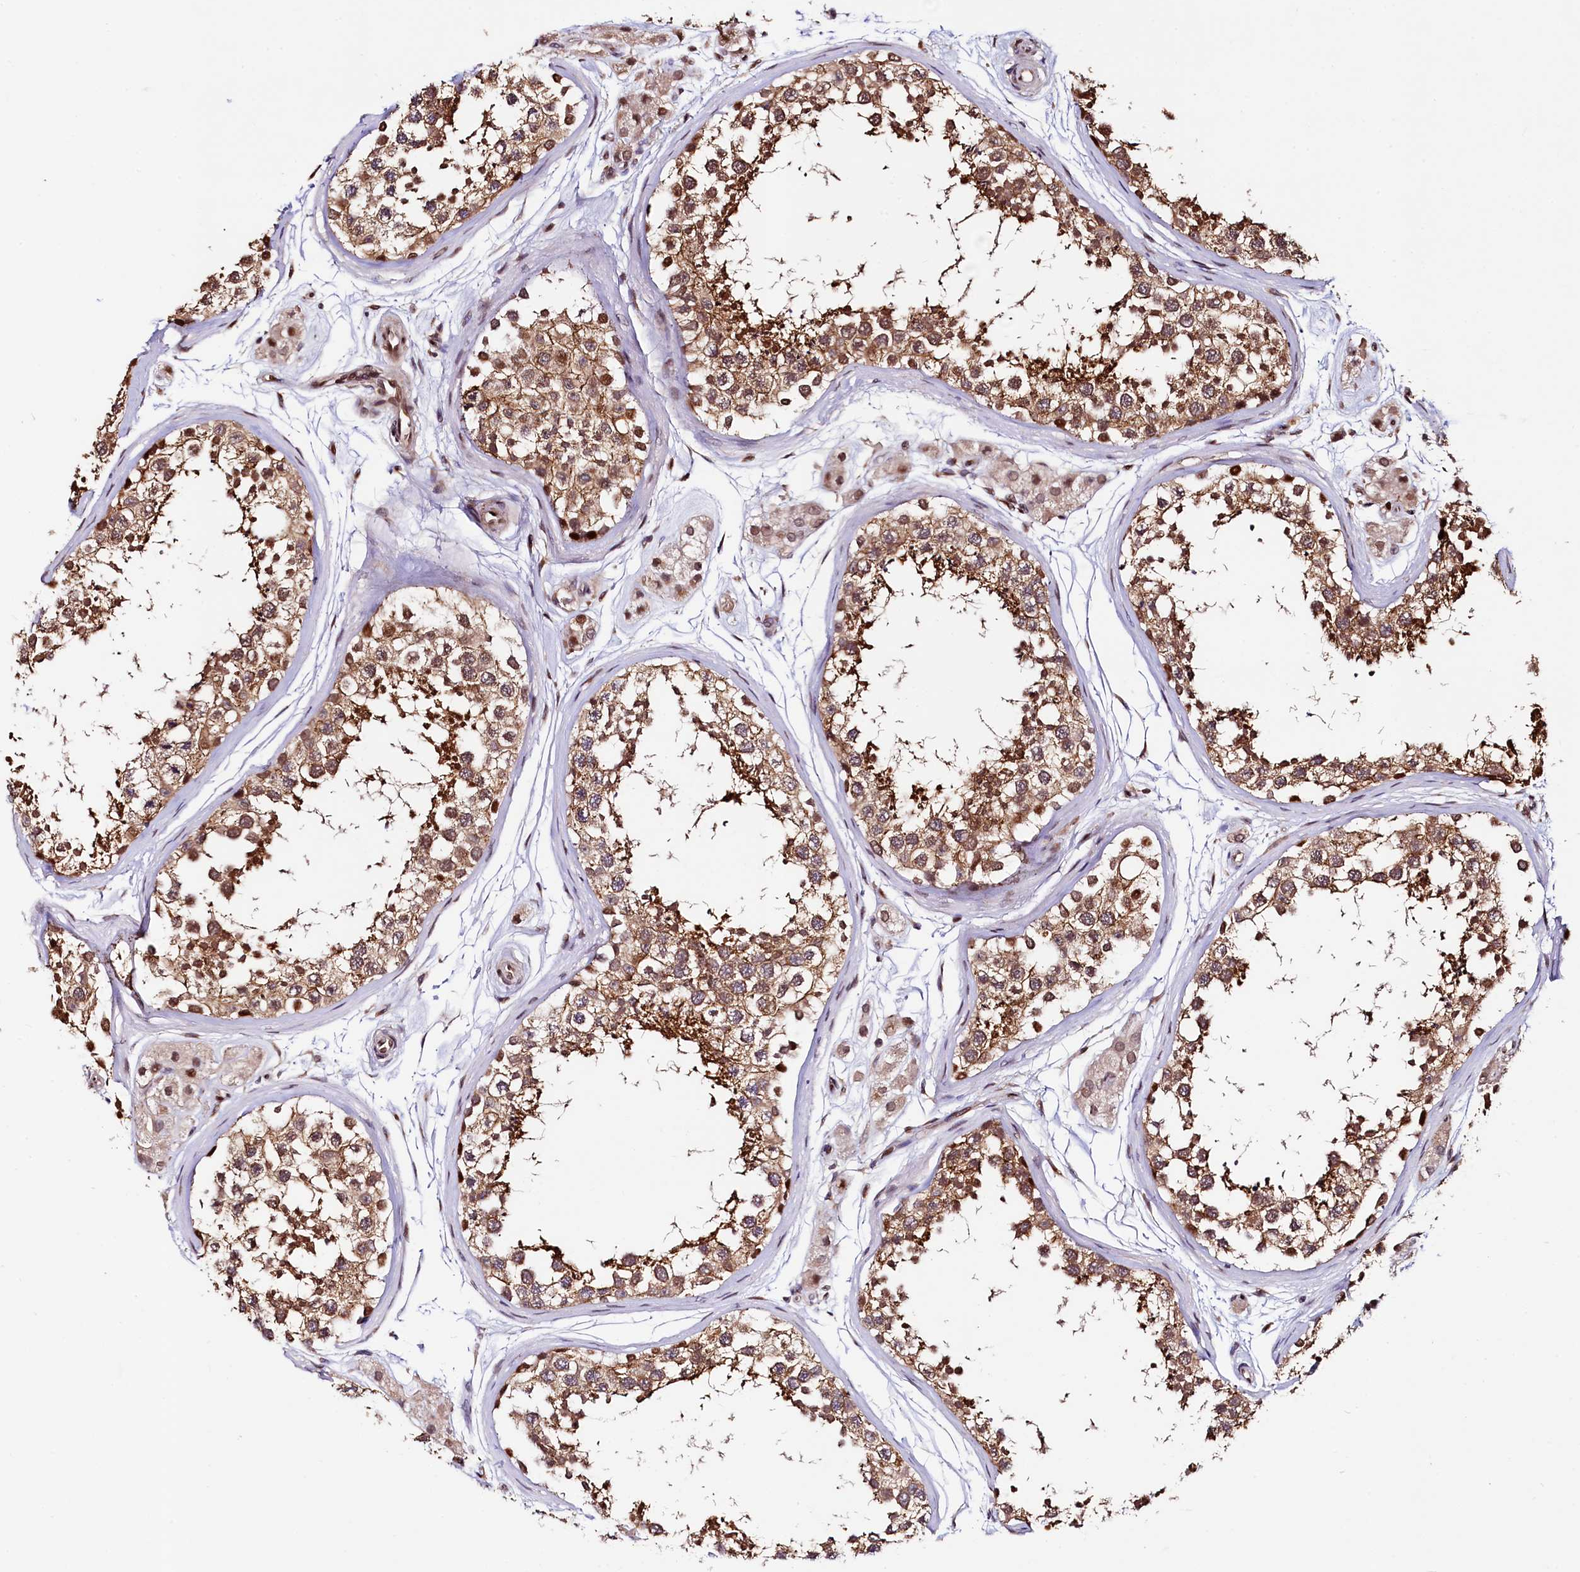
{"staining": {"intensity": "moderate", "quantity": ">75%", "location": "cytoplasmic/membranous"}, "tissue": "testis", "cell_type": "Cells in seminiferous ducts", "image_type": "normal", "snomed": [{"axis": "morphology", "description": "Normal tissue, NOS"}, {"axis": "topography", "description": "Testis"}], "caption": "The micrograph reveals a brown stain indicating the presence of a protein in the cytoplasmic/membranous of cells in seminiferous ducts in testis. The protein of interest is stained brown, and the nuclei are stained in blue (DAB (3,3'-diaminobenzidine) IHC with brightfield microscopy, high magnification).", "gene": "C5orf15", "patient": {"sex": "male", "age": 56}}